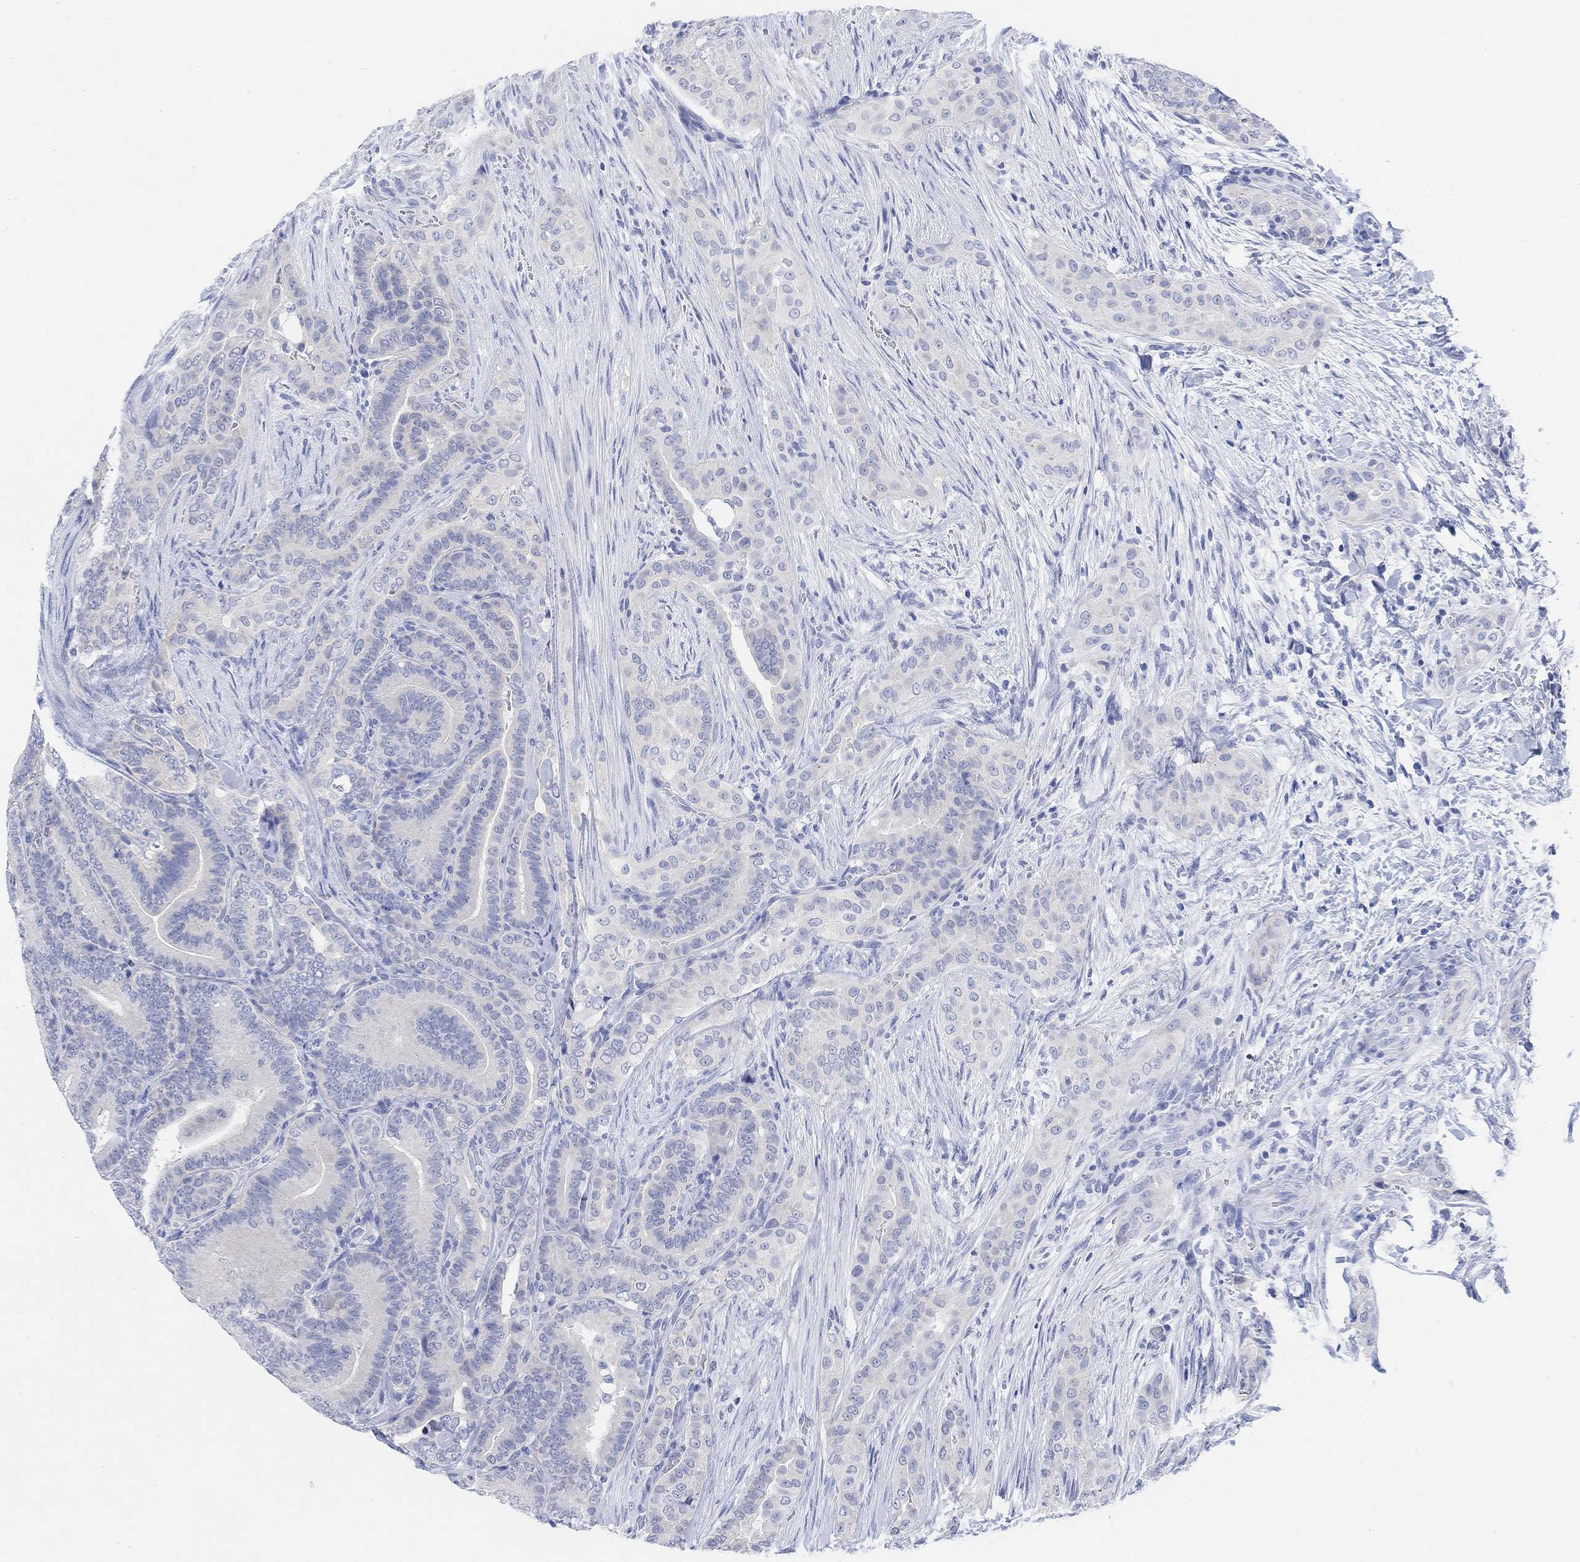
{"staining": {"intensity": "negative", "quantity": "none", "location": "none"}, "tissue": "thyroid cancer", "cell_type": "Tumor cells", "image_type": "cancer", "snomed": [{"axis": "morphology", "description": "Papillary adenocarcinoma, NOS"}, {"axis": "topography", "description": "Thyroid gland"}], "caption": "Tumor cells show no significant protein expression in papillary adenocarcinoma (thyroid). (Stains: DAB (3,3'-diaminobenzidine) immunohistochemistry (IHC) with hematoxylin counter stain, Microscopy: brightfield microscopy at high magnification).", "gene": "ENO4", "patient": {"sex": "male", "age": 61}}